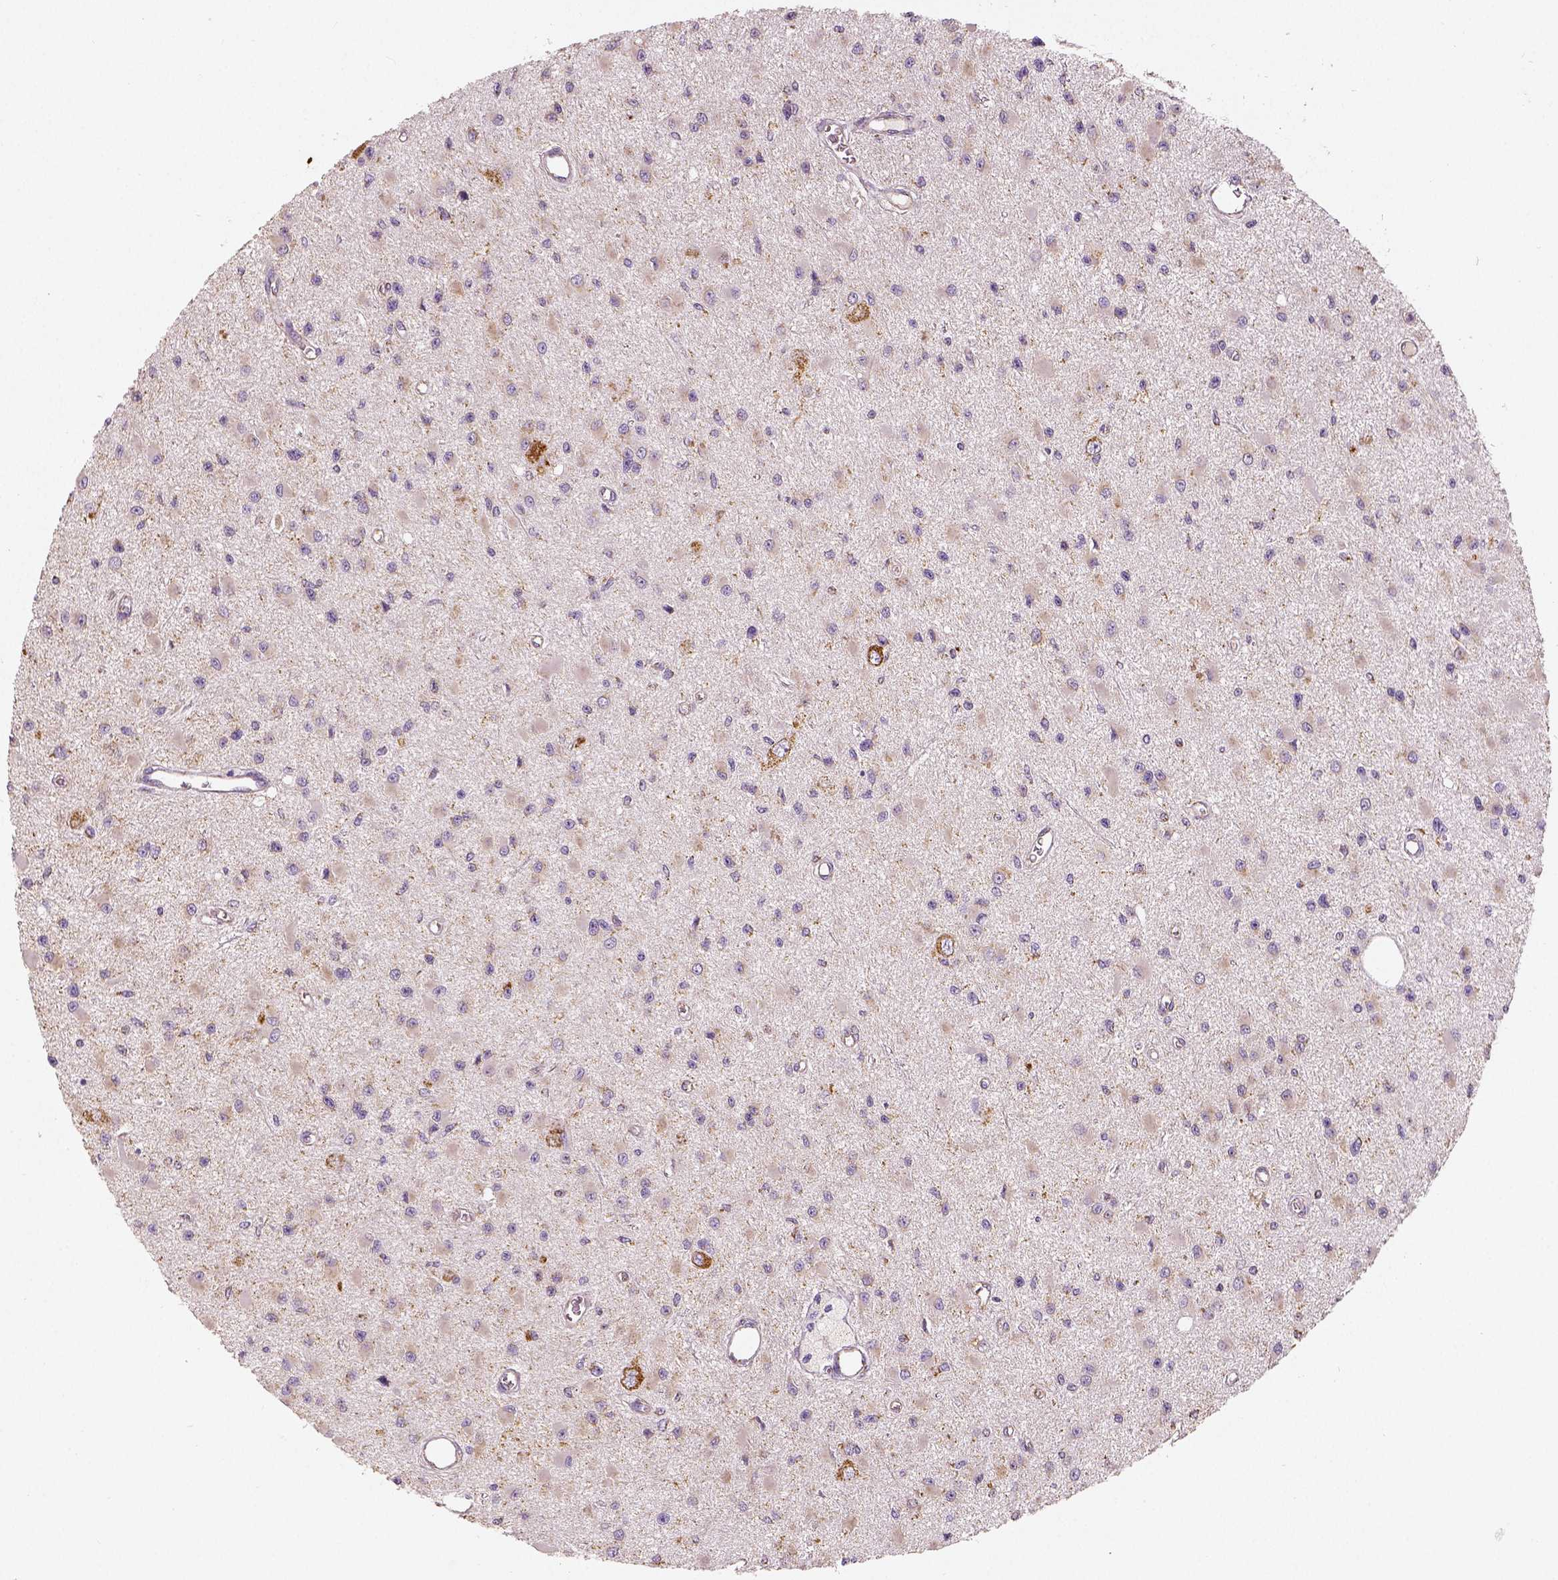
{"staining": {"intensity": "weak", "quantity": "<25%", "location": "cytoplasmic/membranous"}, "tissue": "glioma", "cell_type": "Tumor cells", "image_type": "cancer", "snomed": [{"axis": "morphology", "description": "Glioma, malignant, High grade"}, {"axis": "topography", "description": "Brain"}], "caption": "Tumor cells show no significant protein expression in malignant glioma (high-grade).", "gene": "PGAM5", "patient": {"sex": "male", "age": 54}}